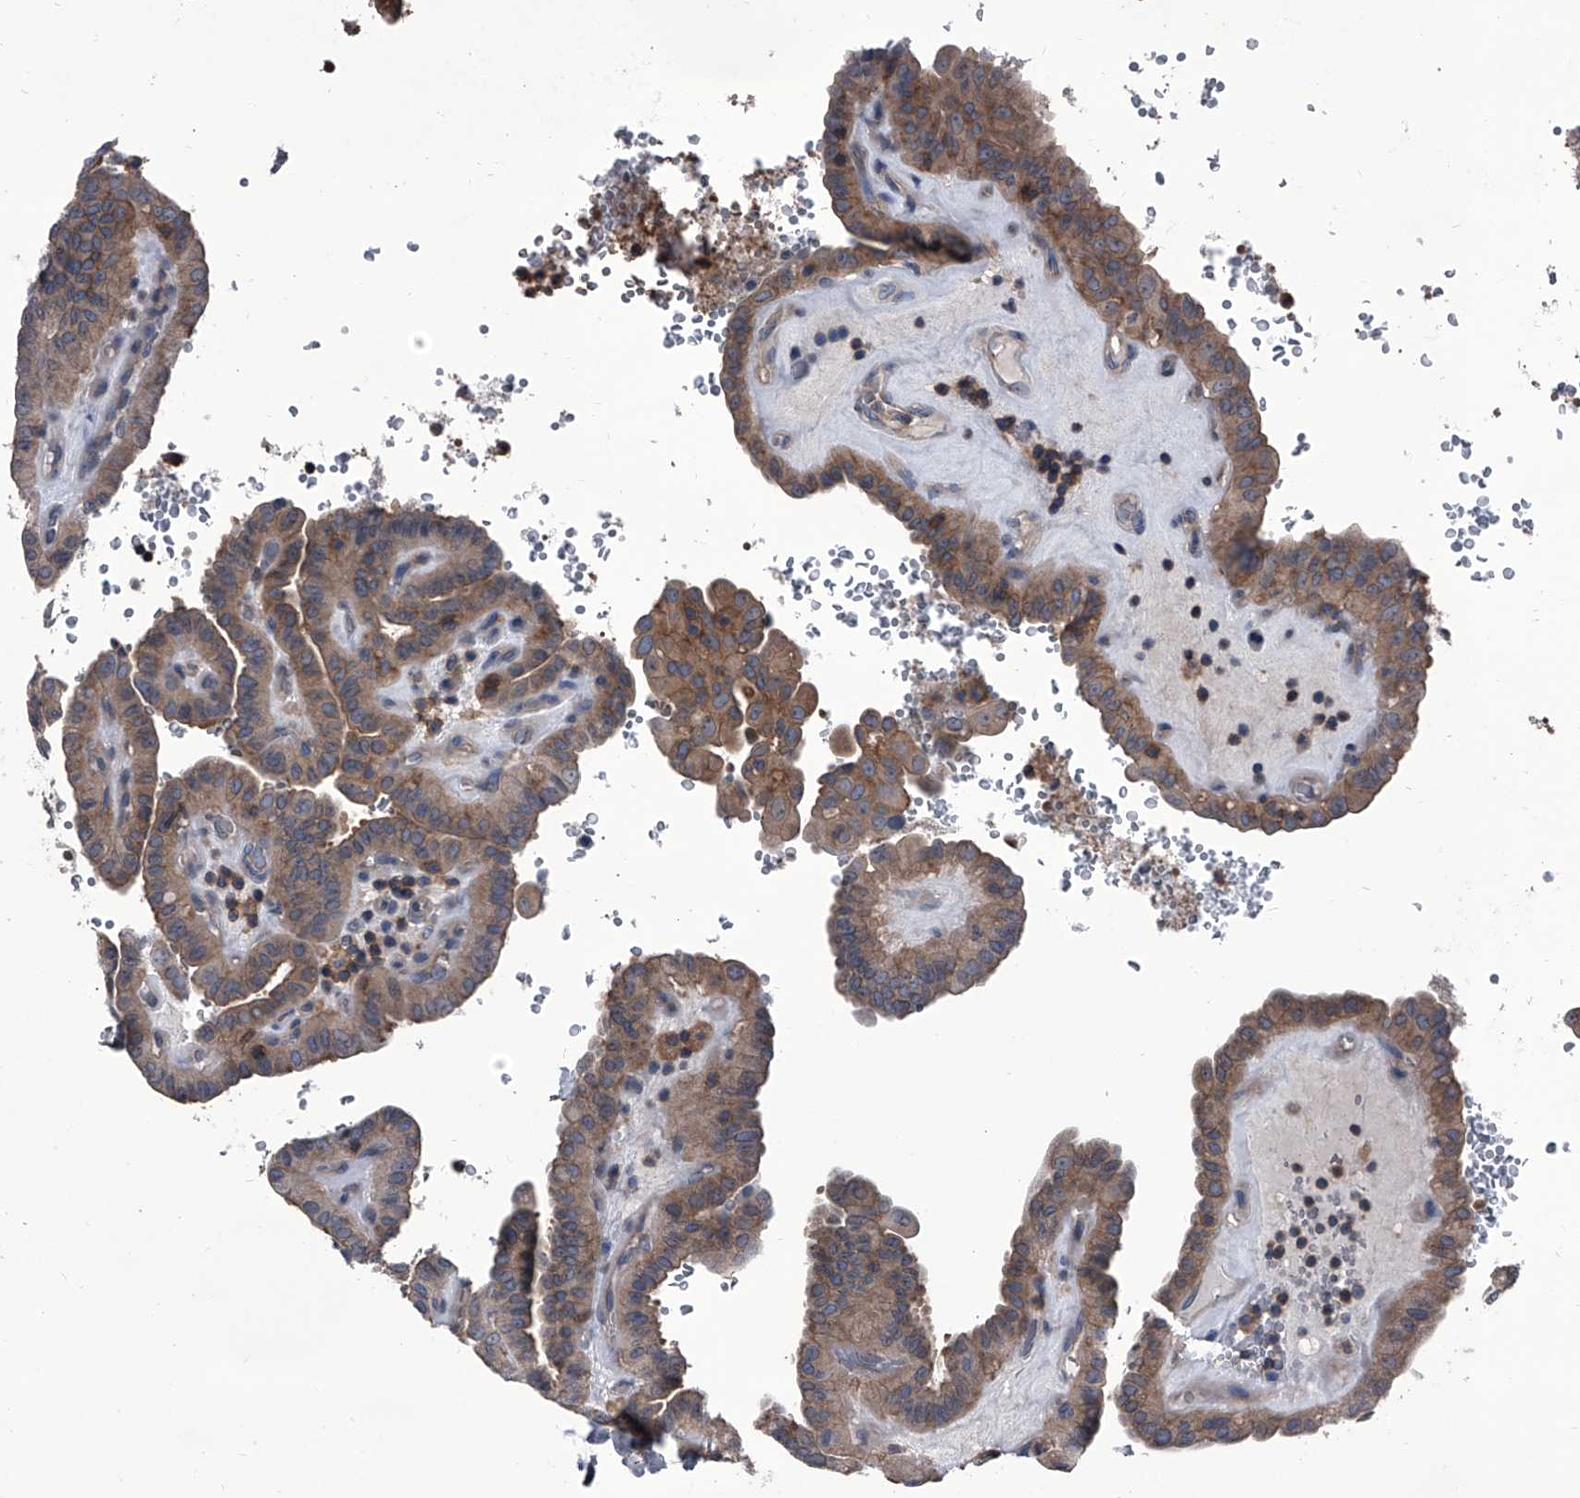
{"staining": {"intensity": "moderate", "quantity": ">75%", "location": "cytoplasmic/membranous"}, "tissue": "thyroid cancer", "cell_type": "Tumor cells", "image_type": "cancer", "snomed": [{"axis": "morphology", "description": "Papillary adenocarcinoma, NOS"}, {"axis": "topography", "description": "Thyroid gland"}], "caption": "Immunohistochemical staining of human papillary adenocarcinoma (thyroid) exhibits medium levels of moderate cytoplasmic/membranous protein staining in about >75% of tumor cells.", "gene": "PIP5K1A", "patient": {"sex": "male", "age": 77}}